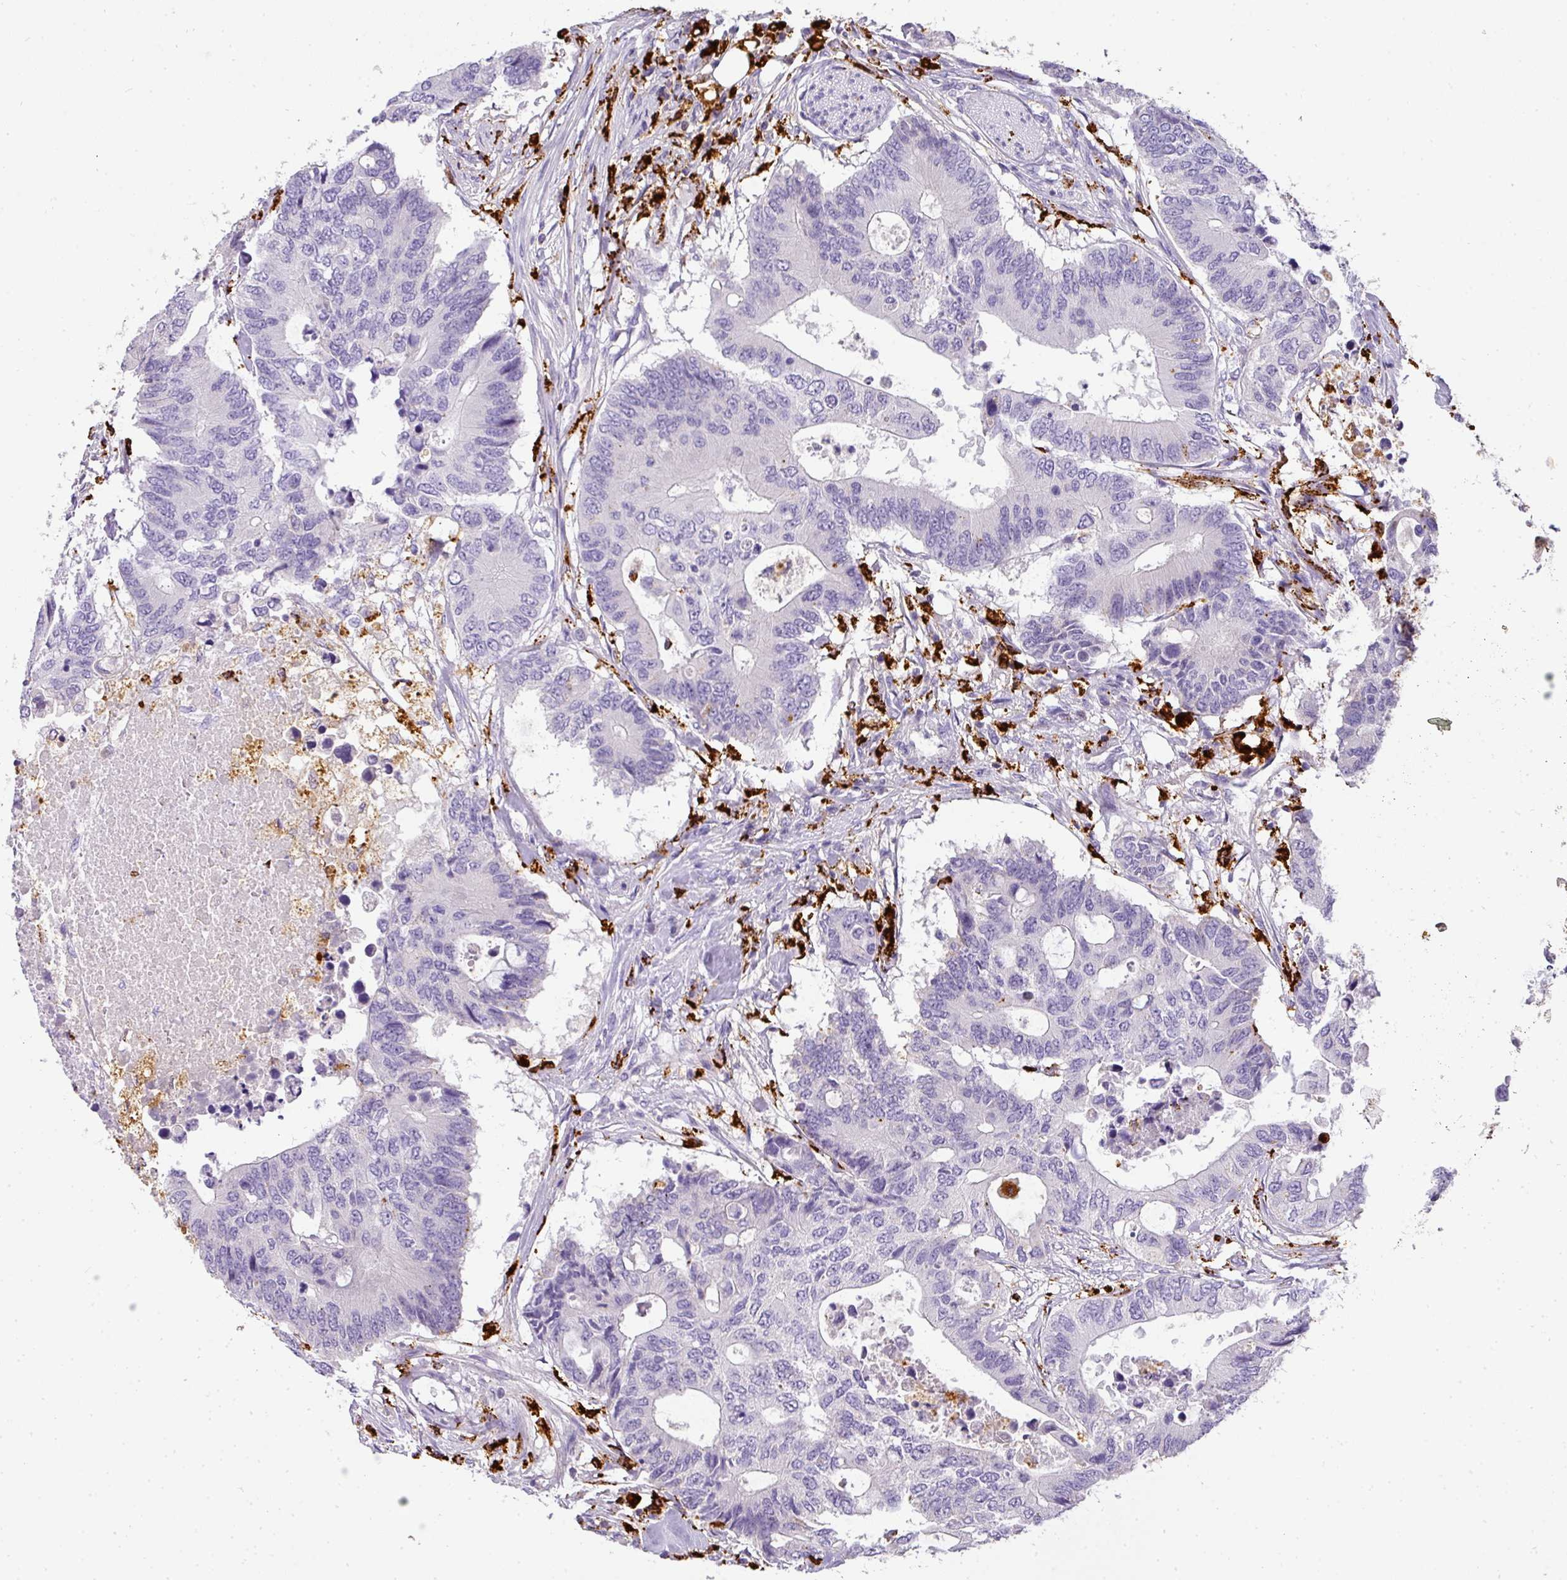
{"staining": {"intensity": "negative", "quantity": "none", "location": "none"}, "tissue": "colorectal cancer", "cell_type": "Tumor cells", "image_type": "cancer", "snomed": [{"axis": "morphology", "description": "Adenocarcinoma, NOS"}, {"axis": "topography", "description": "Colon"}], "caption": "Tumor cells are negative for protein expression in human adenocarcinoma (colorectal).", "gene": "MMACHC", "patient": {"sex": "male", "age": 71}}